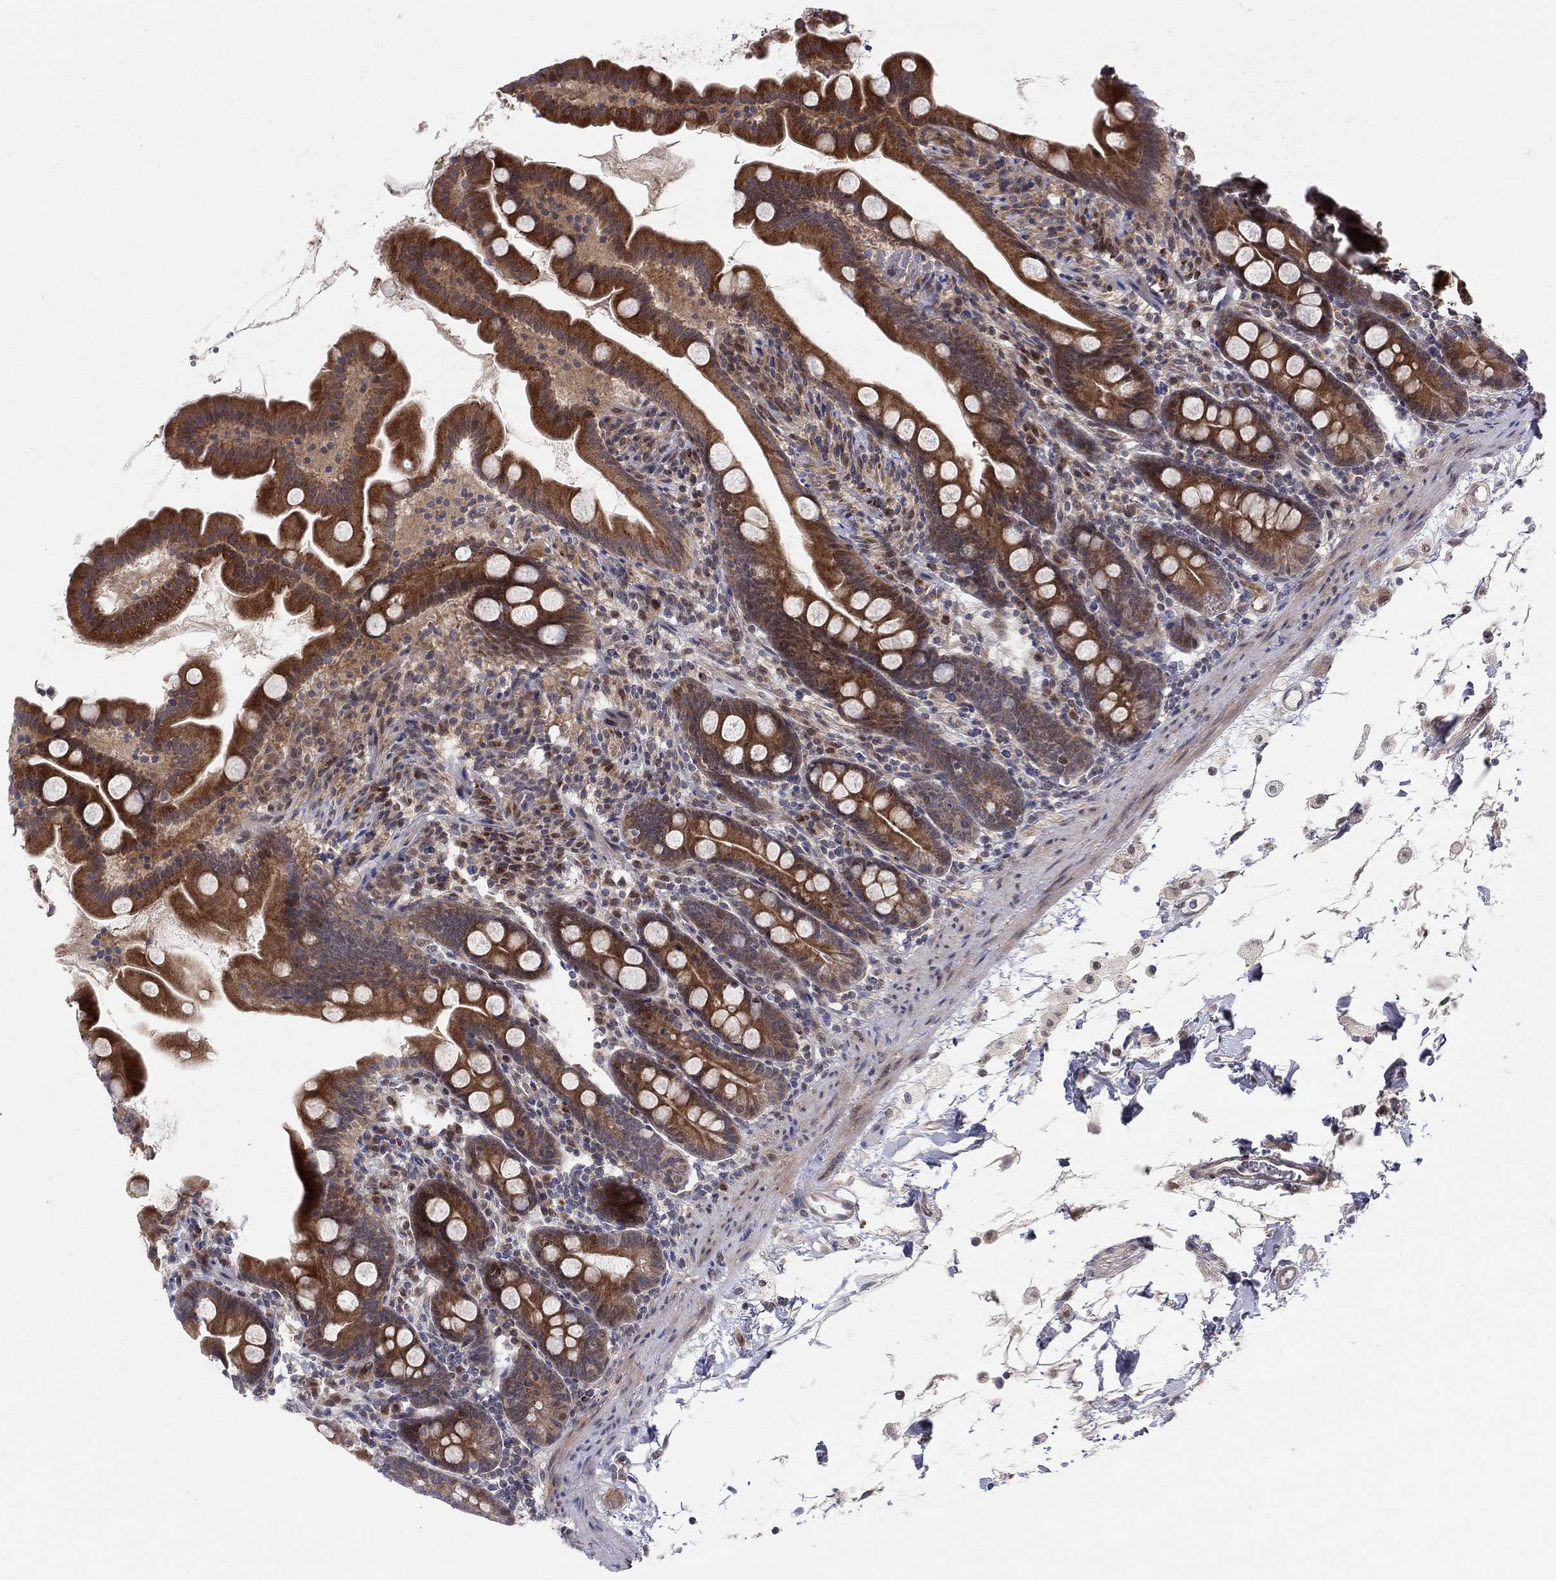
{"staining": {"intensity": "strong", "quantity": "25%-75%", "location": "cytoplasmic/membranous"}, "tissue": "small intestine", "cell_type": "Glandular cells", "image_type": "normal", "snomed": [{"axis": "morphology", "description": "Normal tissue, NOS"}, {"axis": "topography", "description": "Small intestine"}], "caption": "Protein expression analysis of normal human small intestine reveals strong cytoplasmic/membranous staining in approximately 25%-75% of glandular cells. The protein of interest is stained brown, and the nuclei are stained in blue (DAB IHC with brightfield microscopy, high magnification).", "gene": "WDR19", "patient": {"sex": "female", "age": 44}}